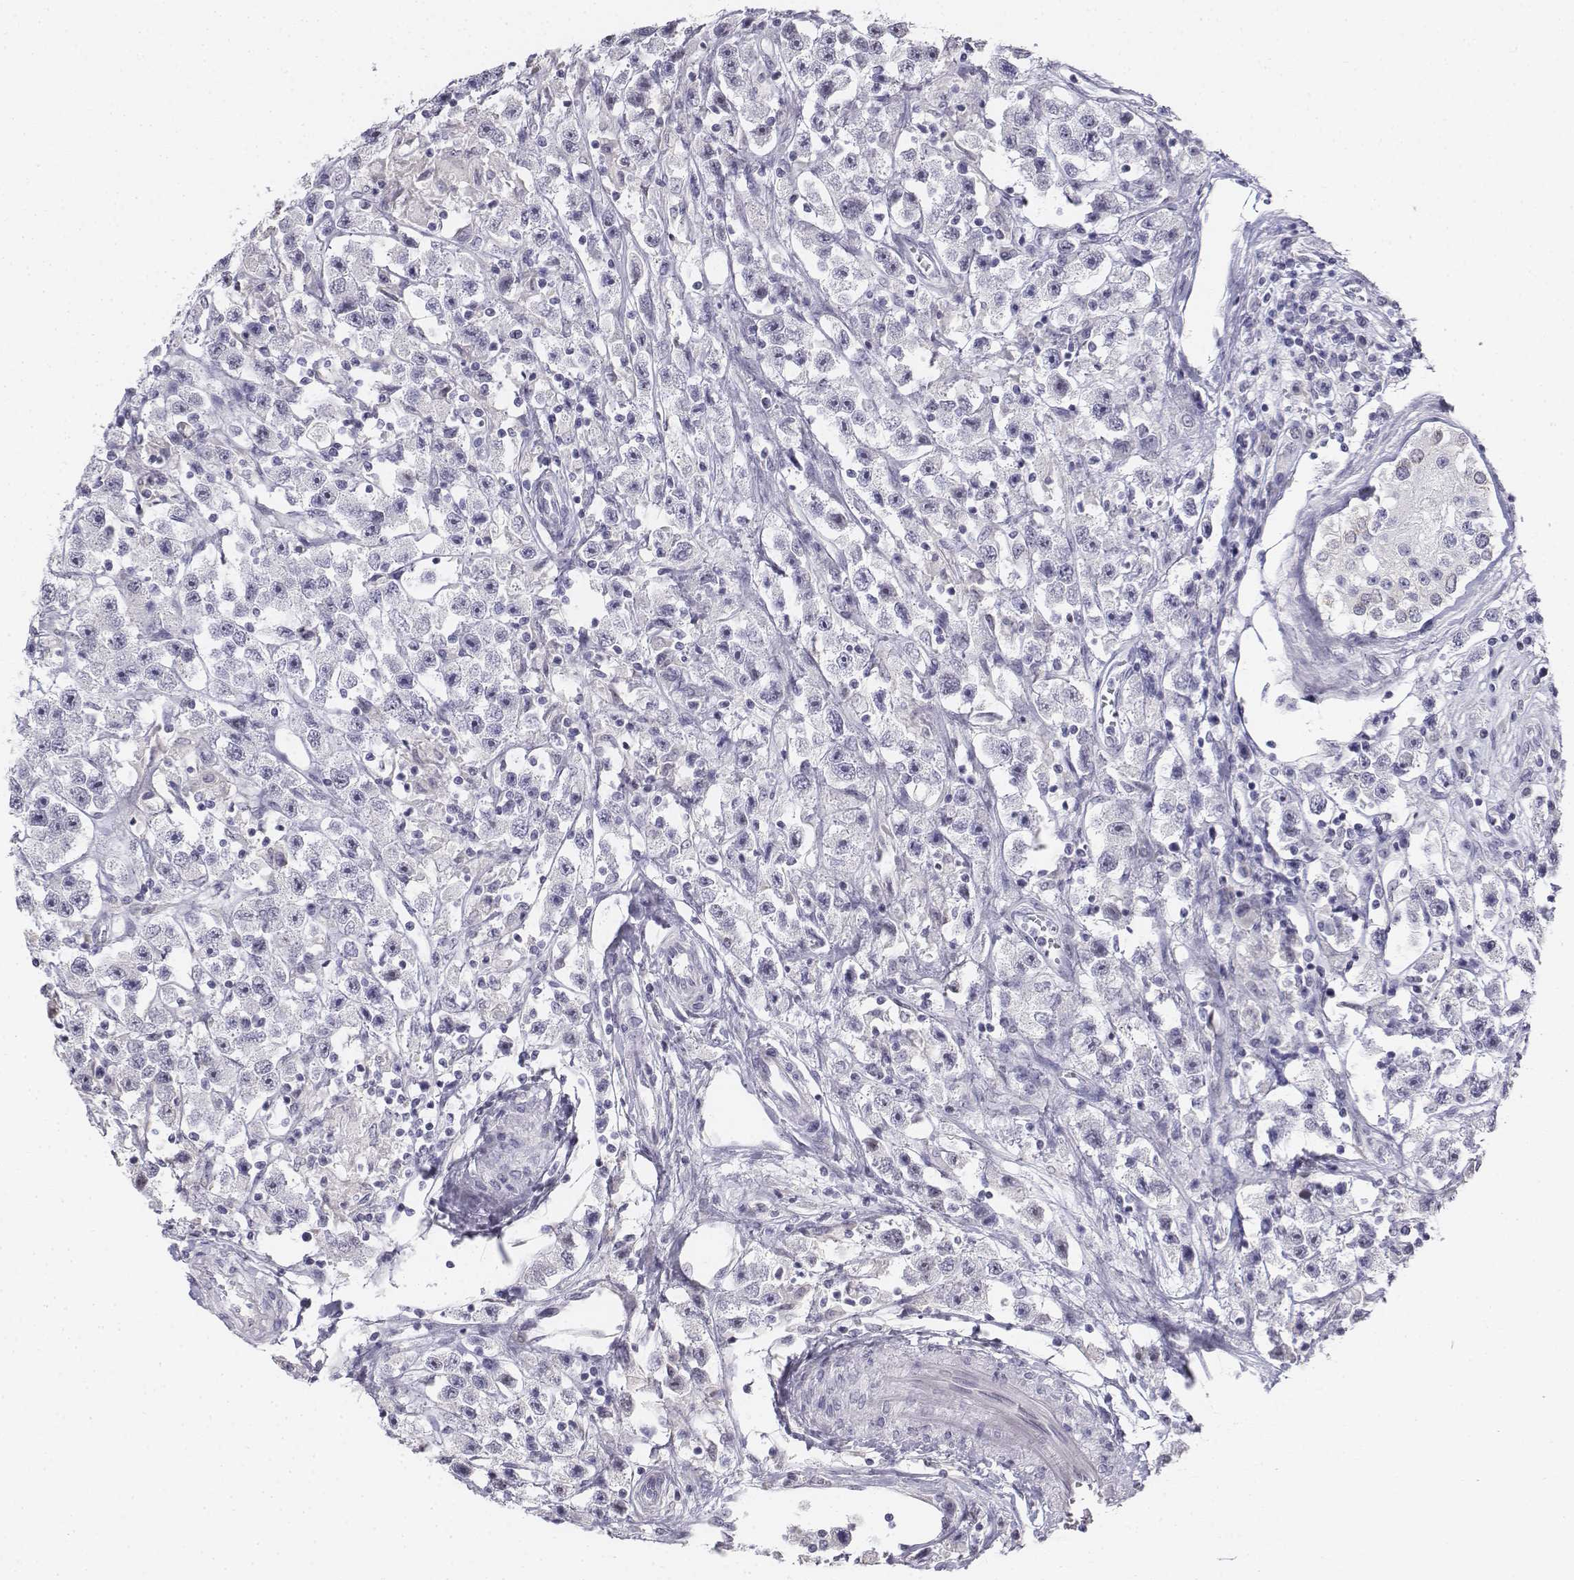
{"staining": {"intensity": "negative", "quantity": "none", "location": "none"}, "tissue": "testis cancer", "cell_type": "Tumor cells", "image_type": "cancer", "snomed": [{"axis": "morphology", "description": "Seminoma, NOS"}, {"axis": "topography", "description": "Testis"}], "caption": "The histopathology image exhibits no staining of tumor cells in testis cancer (seminoma). Nuclei are stained in blue.", "gene": "PENK", "patient": {"sex": "male", "age": 45}}